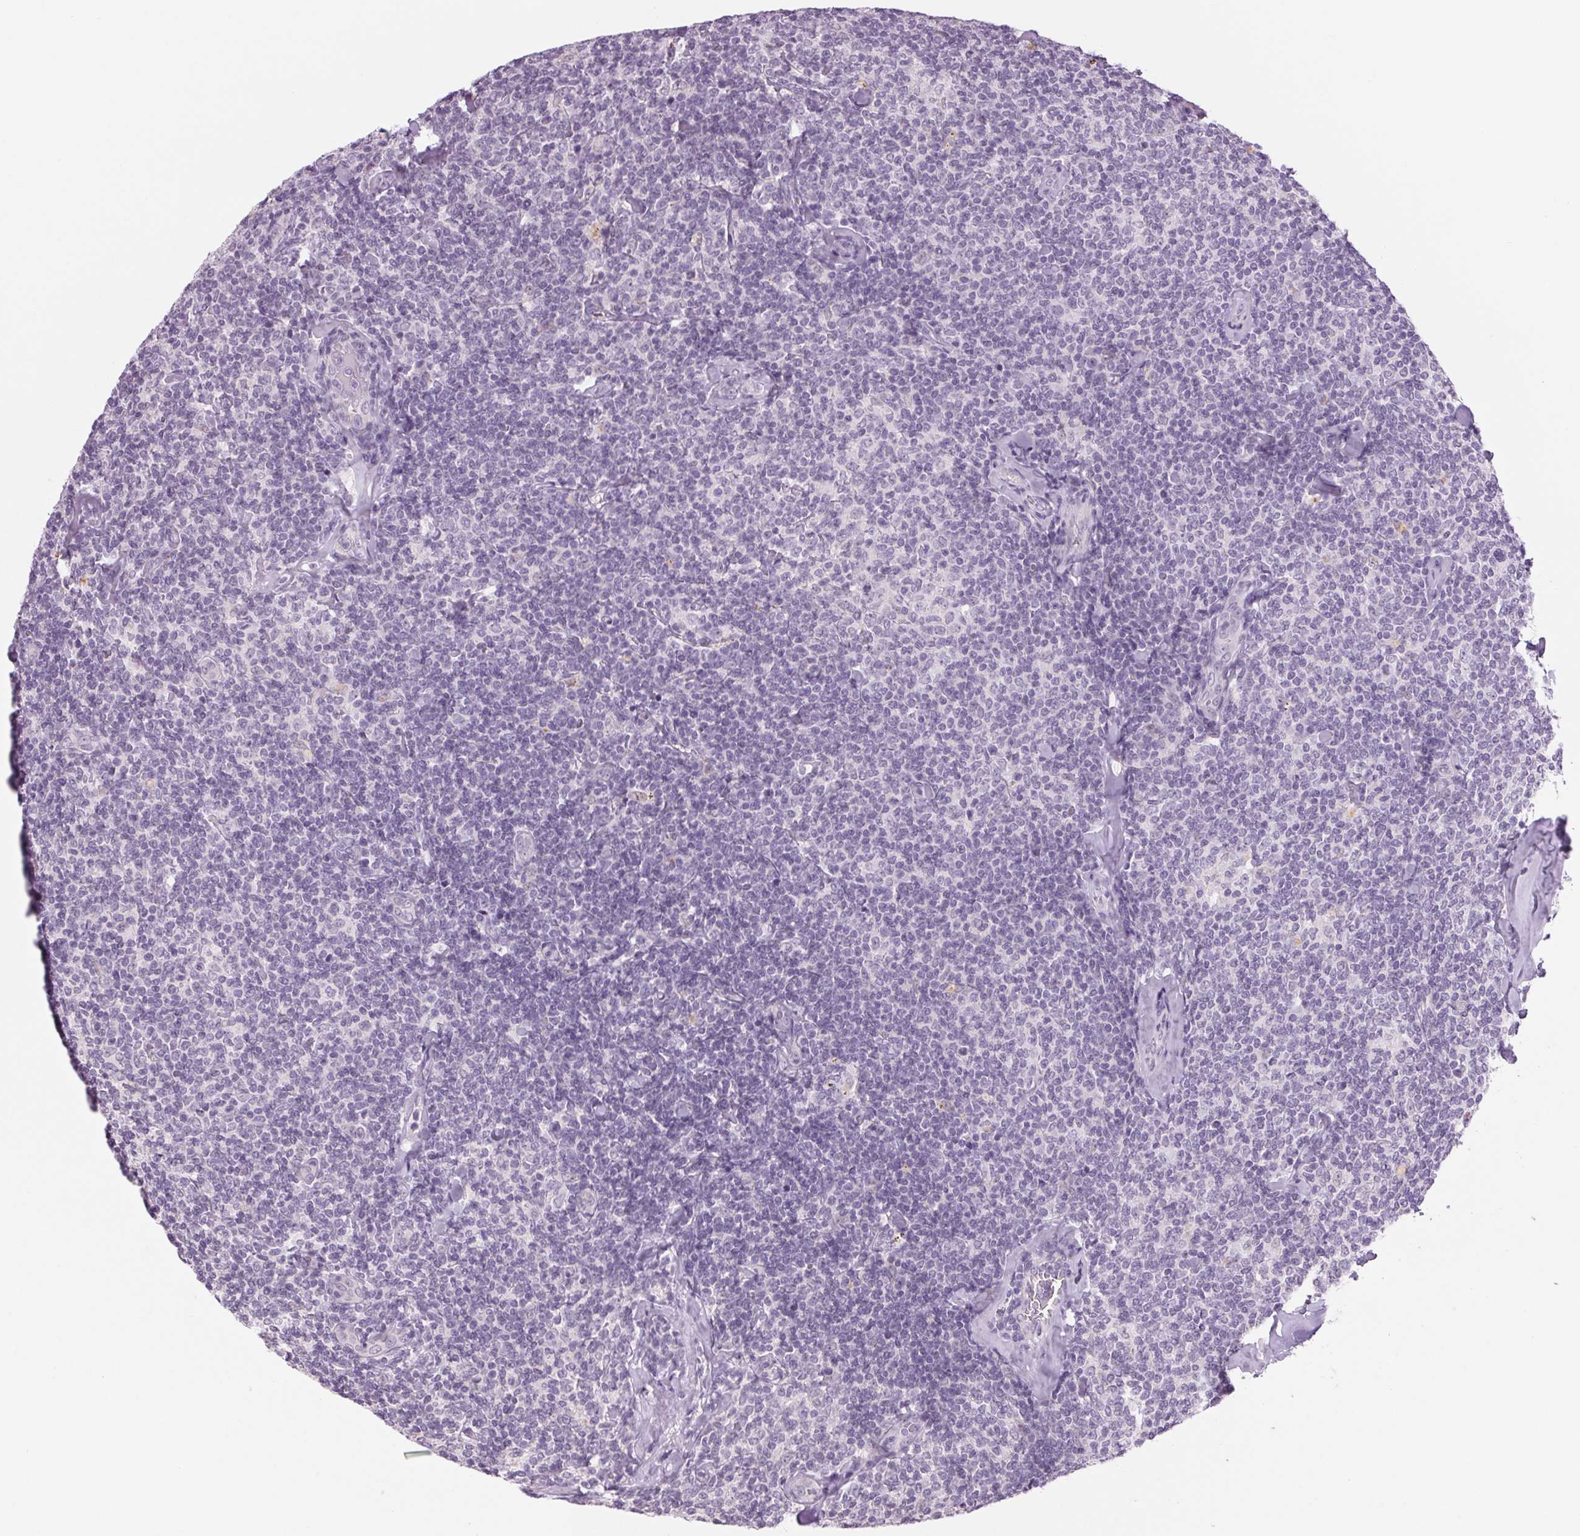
{"staining": {"intensity": "negative", "quantity": "none", "location": "none"}, "tissue": "lymphoma", "cell_type": "Tumor cells", "image_type": "cancer", "snomed": [{"axis": "morphology", "description": "Malignant lymphoma, non-Hodgkin's type, Low grade"}, {"axis": "topography", "description": "Lymph node"}], "caption": "High power microscopy image of an IHC histopathology image of lymphoma, revealing no significant expression in tumor cells.", "gene": "MPO", "patient": {"sex": "female", "age": 56}}